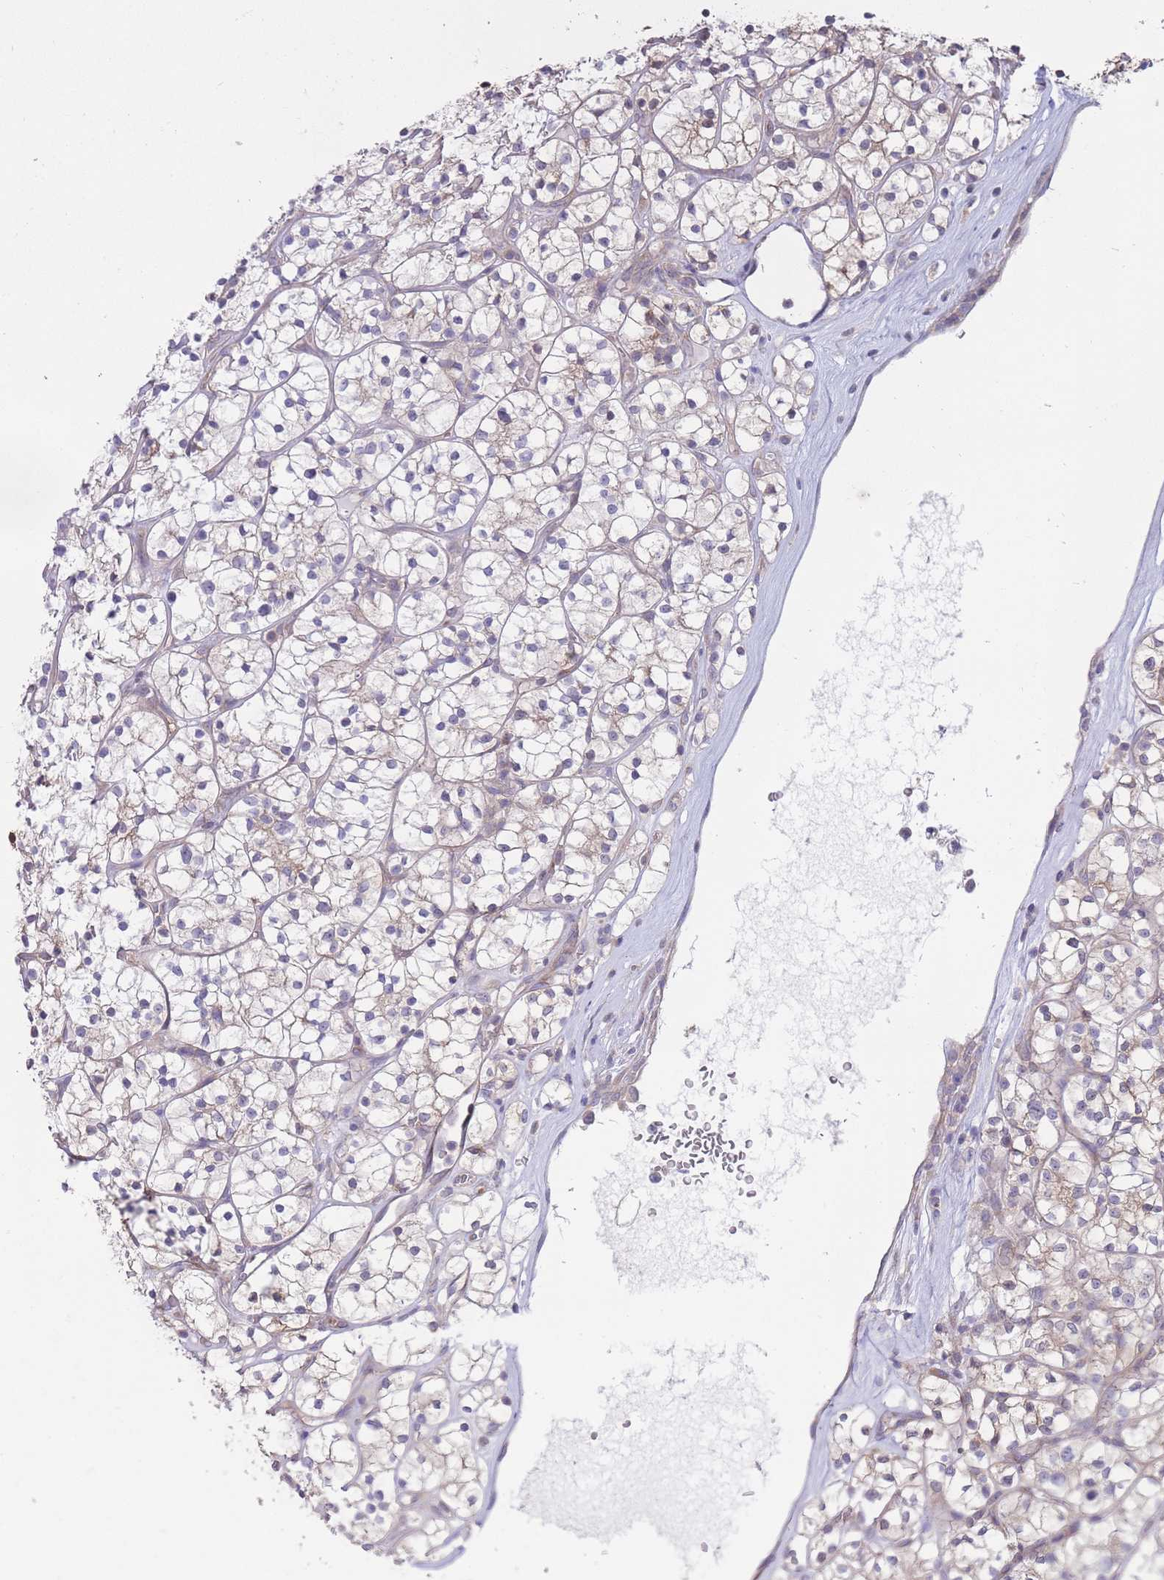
{"staining": {"intensity": "negative", "quantity": "none", "location": "none"}, "tissue": "renal cancer", "cell_type": "Tumor cells", "image_type": "cancer", "snomed": [{"axis": "morphology", "description": "Adenocarcinoma, NOS"}, {"axis": "topography", "description": "Kidney"}], "caption": "Photomicrograph shows no significant protein positivity in tumor cells of renal cancer.", "gene": "ALS2CL", "patient": {"sex": "female", "age": 64}}